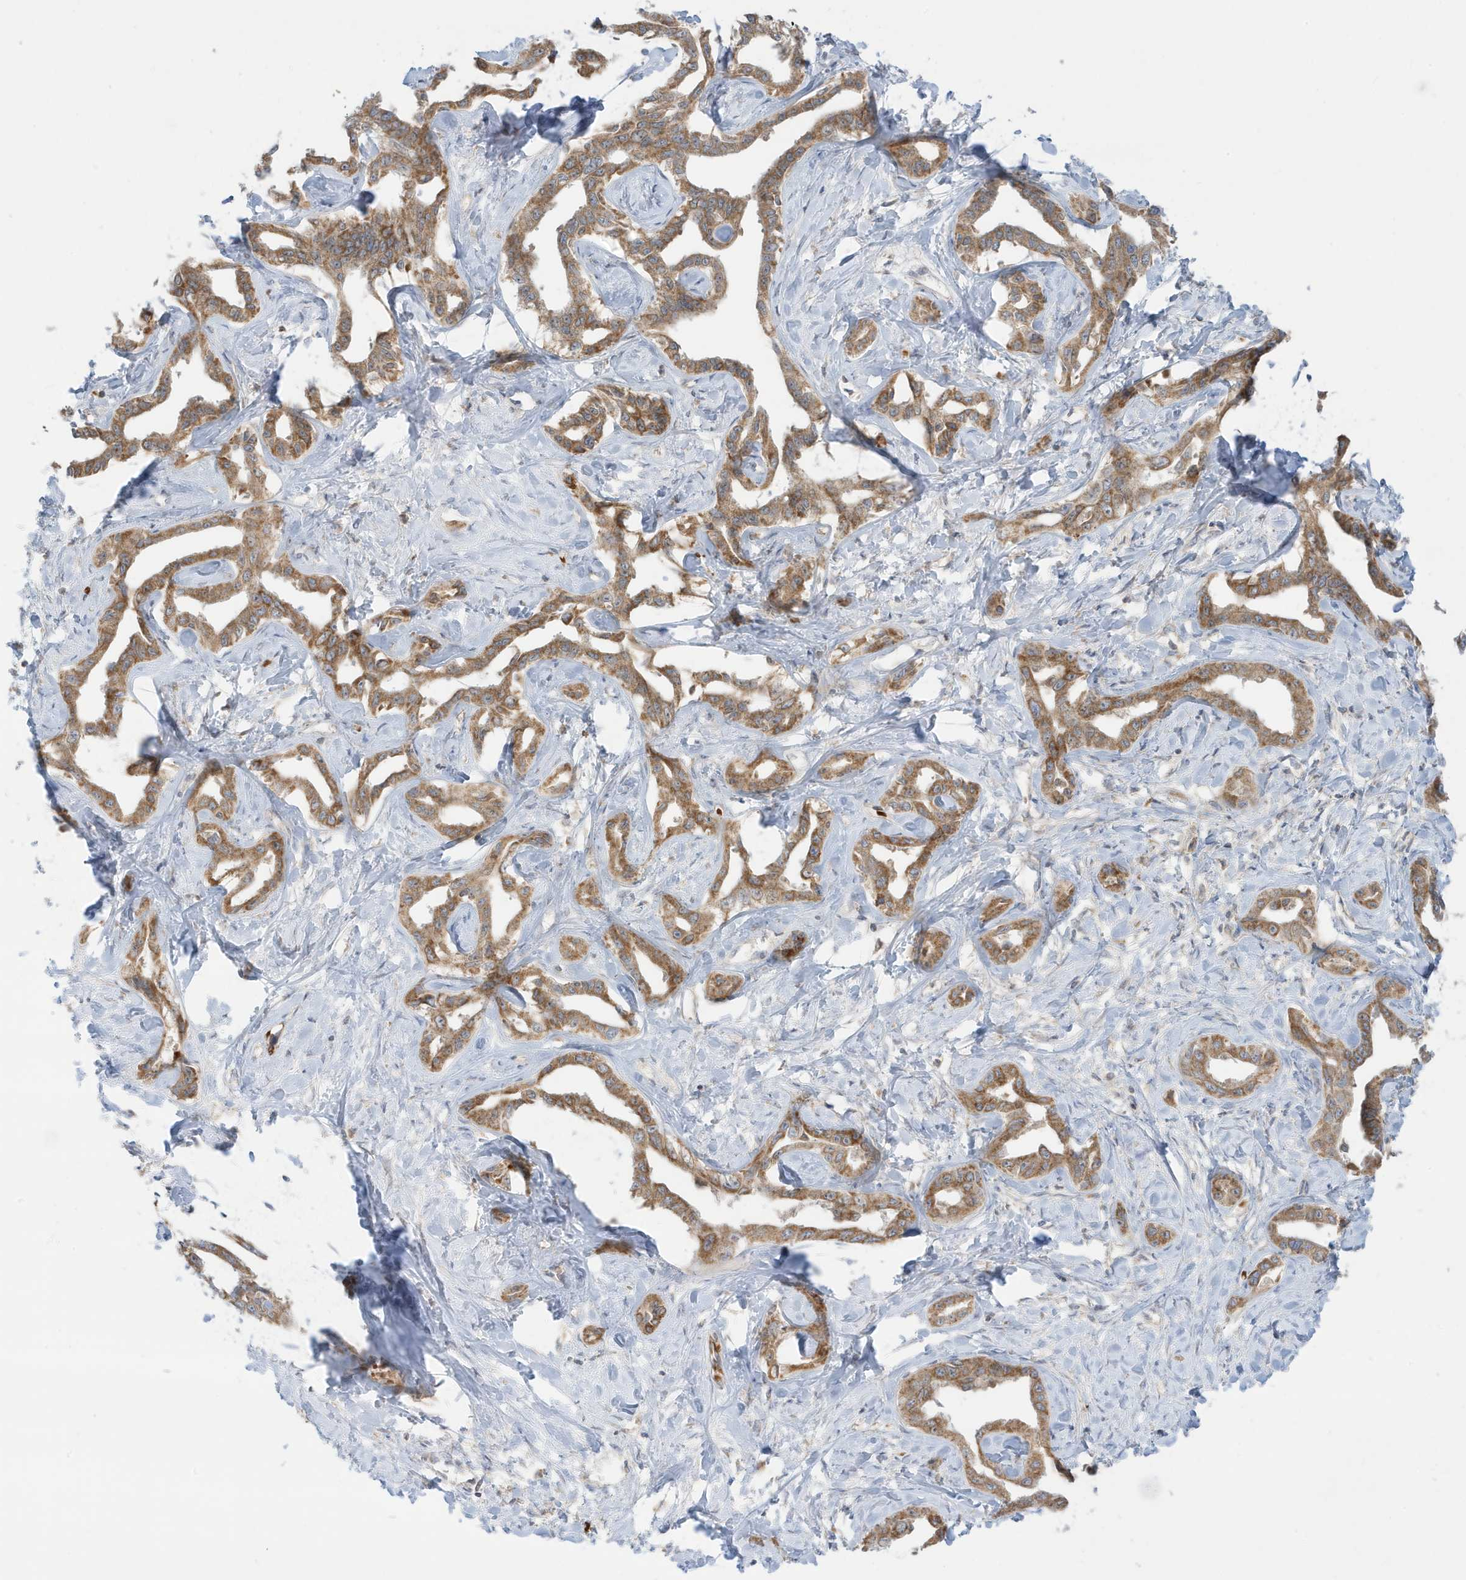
{"staining": {"intensity": "moderate", "quantity": ">75%", "location": "cytoplasmic/membranous"}, "tissue": "liver cancer", "cell_type": "Tumor cells", "image_type": "cancer", "snomed": [{"axis": "morphology", "description": "Cholangiocarcinoma"}, {"axis": "topography", "description": "Liver"}], "caption": "Protein staining of liver cancer (cholangiocarcinoma) tissue reveals moderate cytoplasmic/membranous expression in approximately >75% of tumor cells. (brown staining indicates protein expression, while blue staining denotes nuclei).", "gene": "NPPC", "patient": {"sex": "male", "age": 59}}